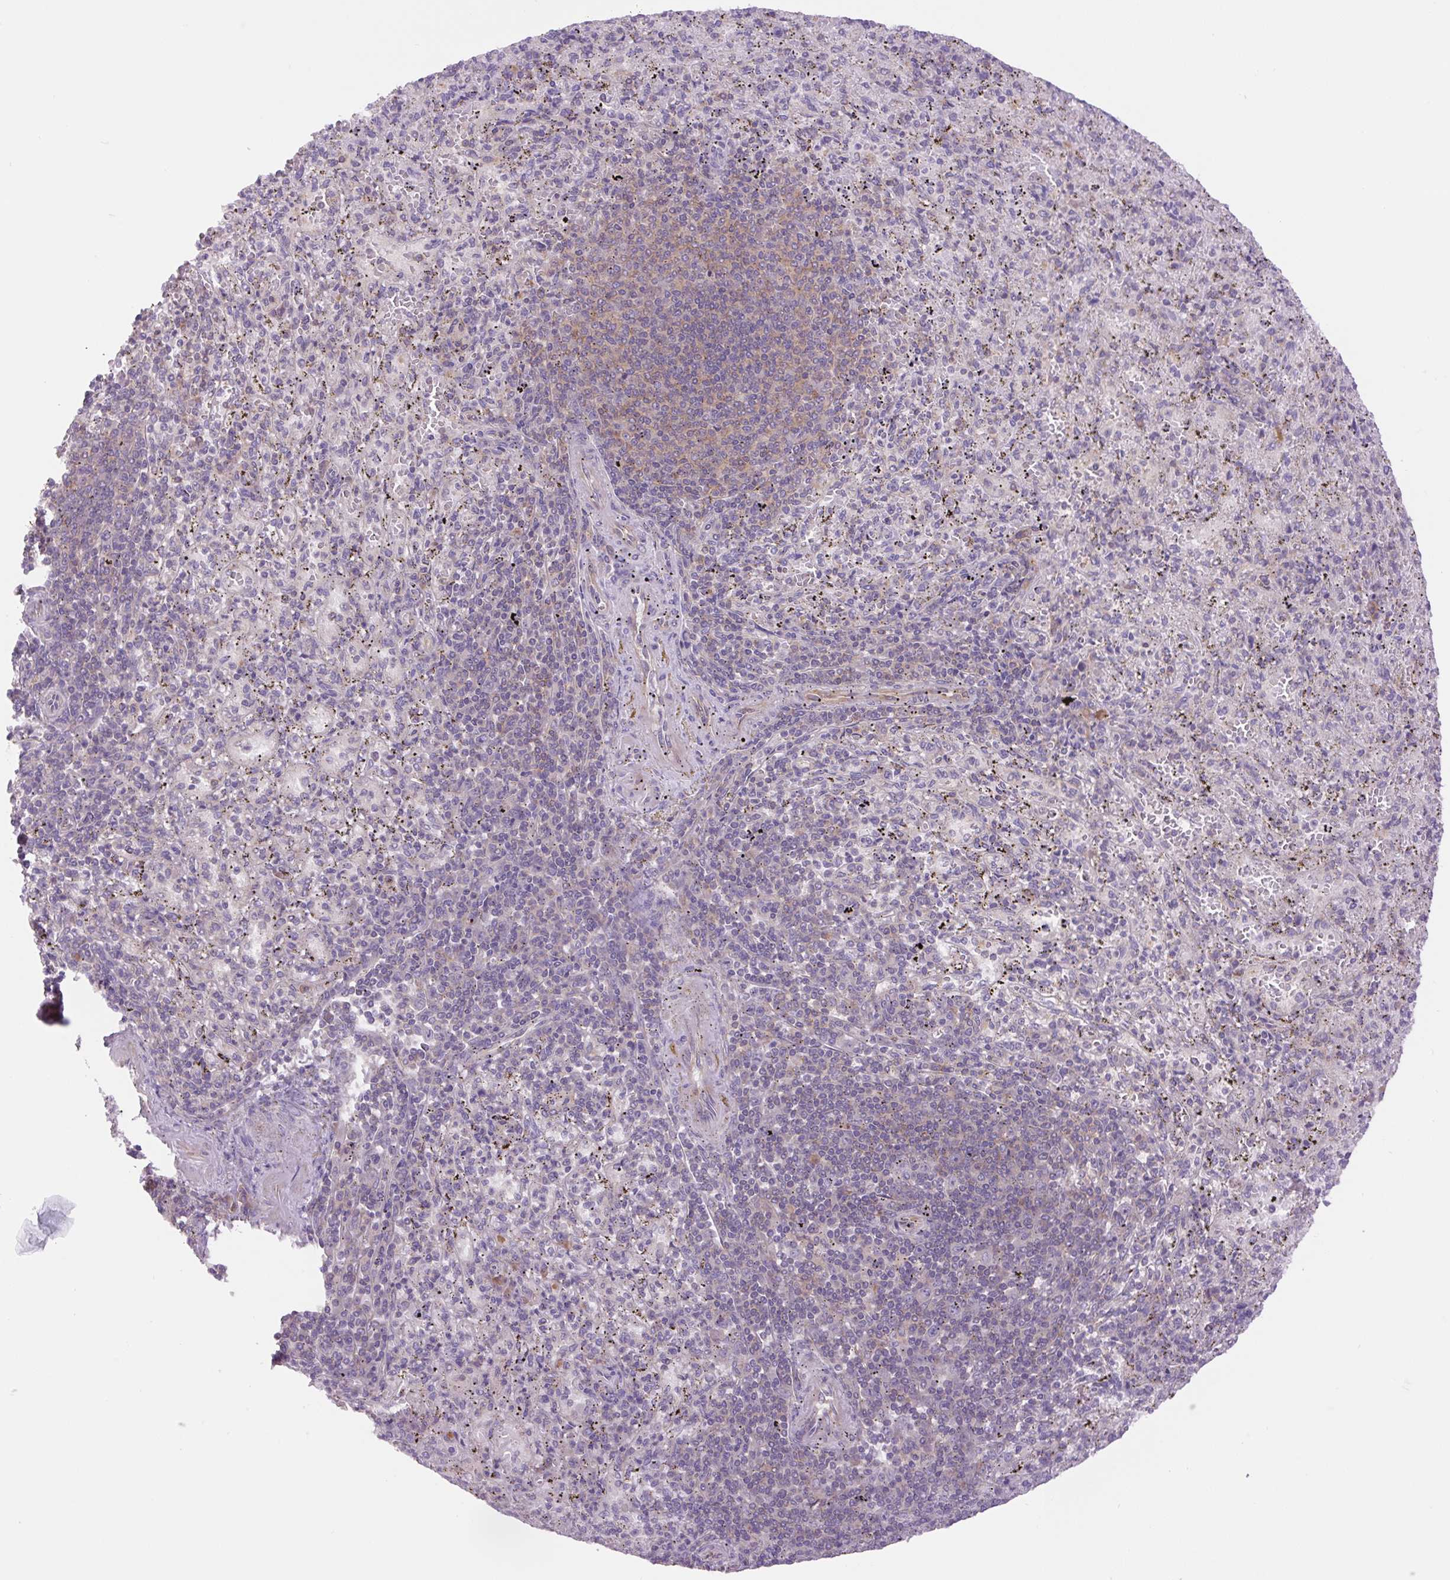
{"staining": {"intensity": "weak", "quantity": "25%-75%", "location": "cytoplasmic/membranous"}, "tissue": "spleen", "cell_type": "Cells in red pulp", "image_type": "normal", "snomed": [{"axis": "morphology", "description": "Normal tissue, NOS"}, {"axis": "topography", "description": "Spleen"}], "caption": "Weak cytoplasmic/membranous protein staining is seen in about 25%-75% of cells in red pulp in spleen.", "gene": "MINK1", "patient": {"sex": "male", "age": 57}}